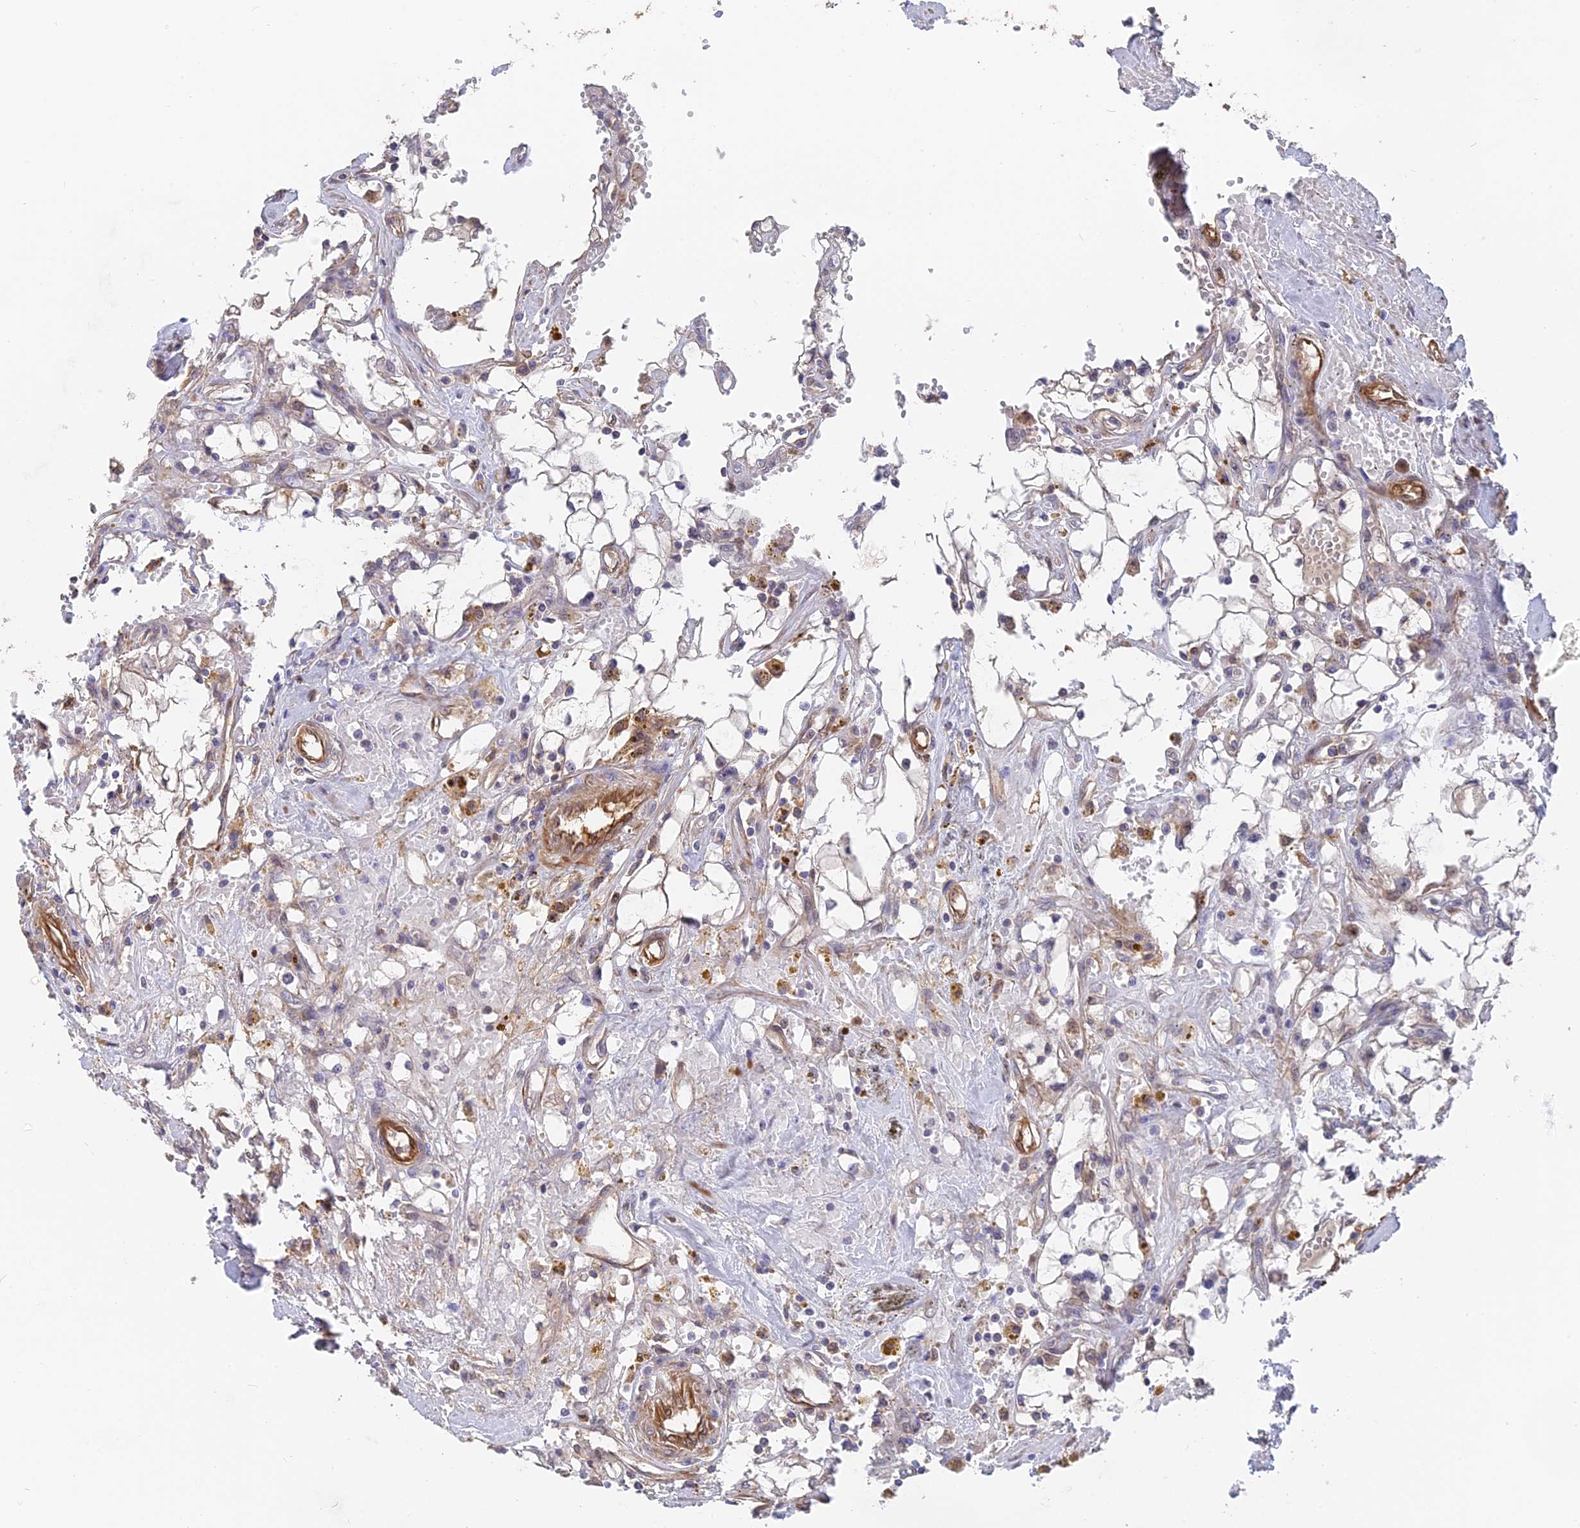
{"staining": {"intensity": "negative", "quantity": "none", "location": "none"}, "tissue": "renal cancer", "cell_type": "Tumor cells", "image_type": "cancer", "snomed": [{"axis": "morphology", "description": "Adenocarcinoma, NOS"}, {"axis": "topography", "description": "Kidney"}], "caption": "An IHC micrograph of renal adenocarcinoma is shown. There is no staining in tumor cells of renal adenocarcinoma.", "gene": "SAC3D1", "patient": {"sex": "male", "age": 56}}